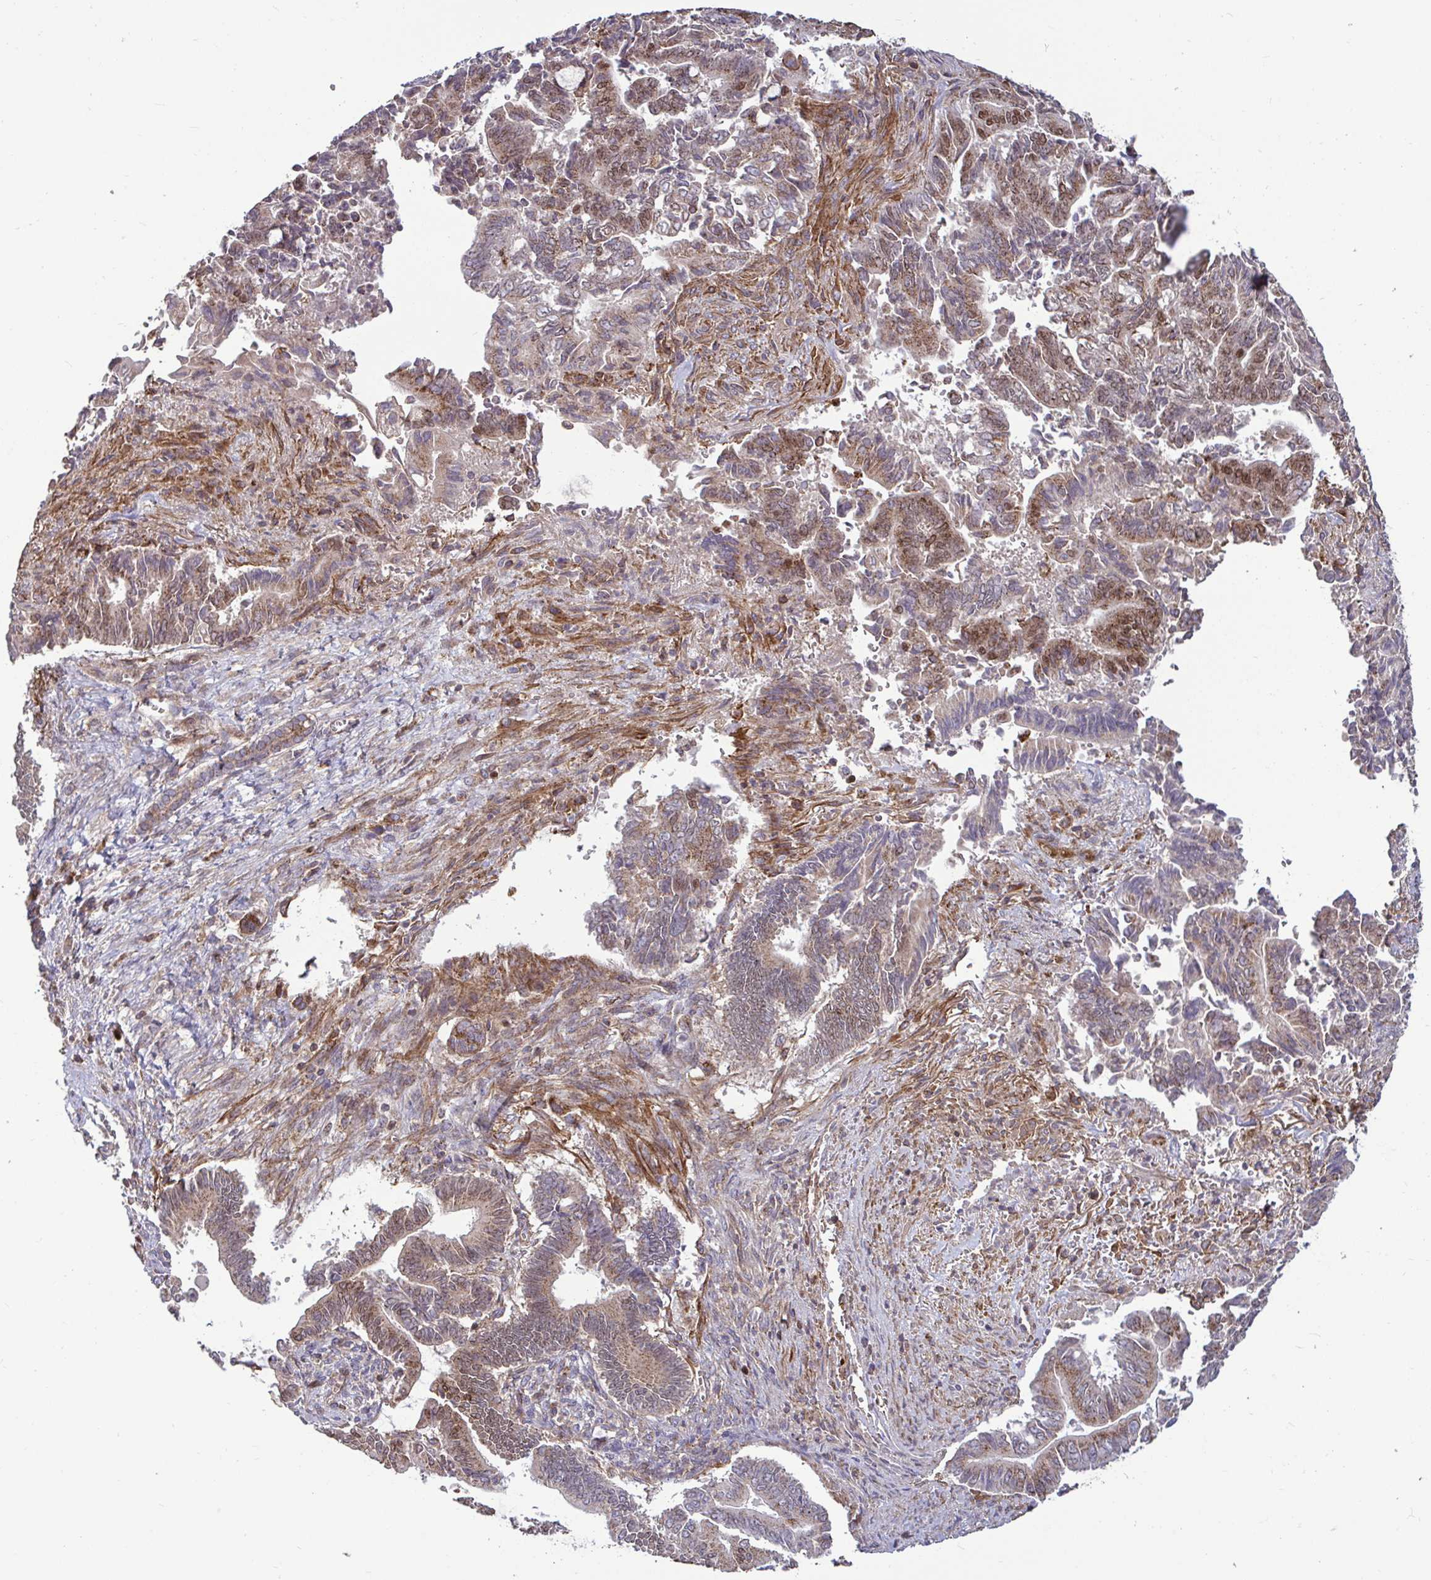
{"staining": {"intensity": "moderate", "quantity": ">75%", "location": "cytoplasmic/membranous"}, "tissue": "pancreatic cancer", "cell_type": "Tumor cells", "image_type": "cancer", "snomed": [{"axis": "morphology", "description": "Adenocarcinoma, NOS"}, {"axis": "topography", "description": "Pancreas"}], "caption": "Immunohistochemistry (IHC) of human pancreatic cancer (adenocarcinoma) demonstrates medium levels of moderate cytoplasmic/membranous positivity in approximately >75% of tumor cells.", "gene": "SPRY1", "patient": {"sex": "male", "age": 68}}